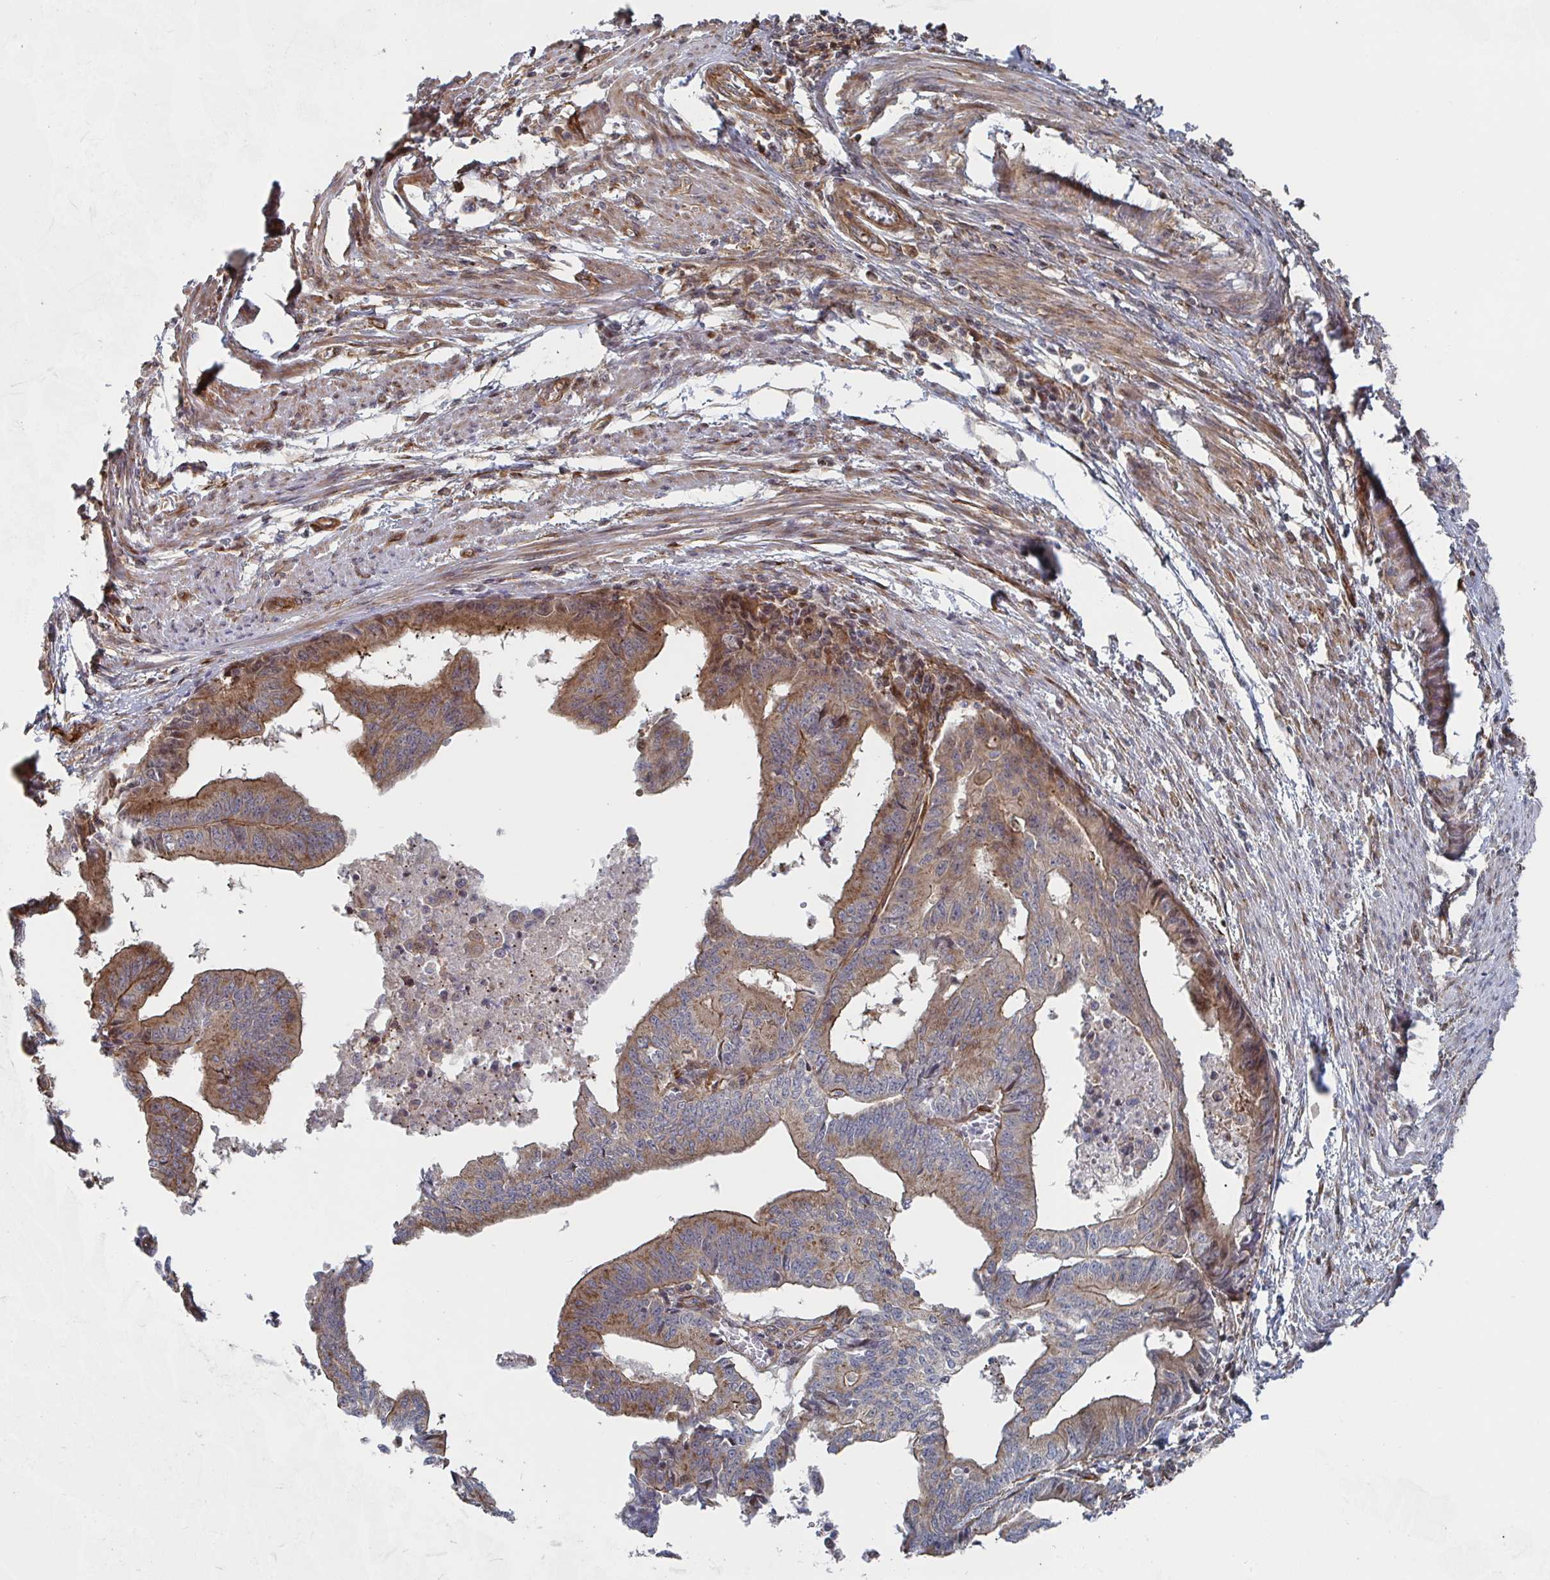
{"staining": {"intensity": "moderate", "quantity": ">75%", "location": "cytoplasmic/membranous"}, "tissue": "endometrial cancer", "cell_type": "Tumor cells", "image_type": "cancer", "snomed": [{"axis": "morphology", "description": "Adenocarcinoma, NOS"}, {"axis": "topography", "description": "Endometrium"}], "caption": "DAB immunohistochemical staining of endometrial cancer shows moderate cytoplasmic/membranous protein expression in about >75% of tumor cells.", "gene": "DVL3", "patient": {"sex": "female", "age": 65}}